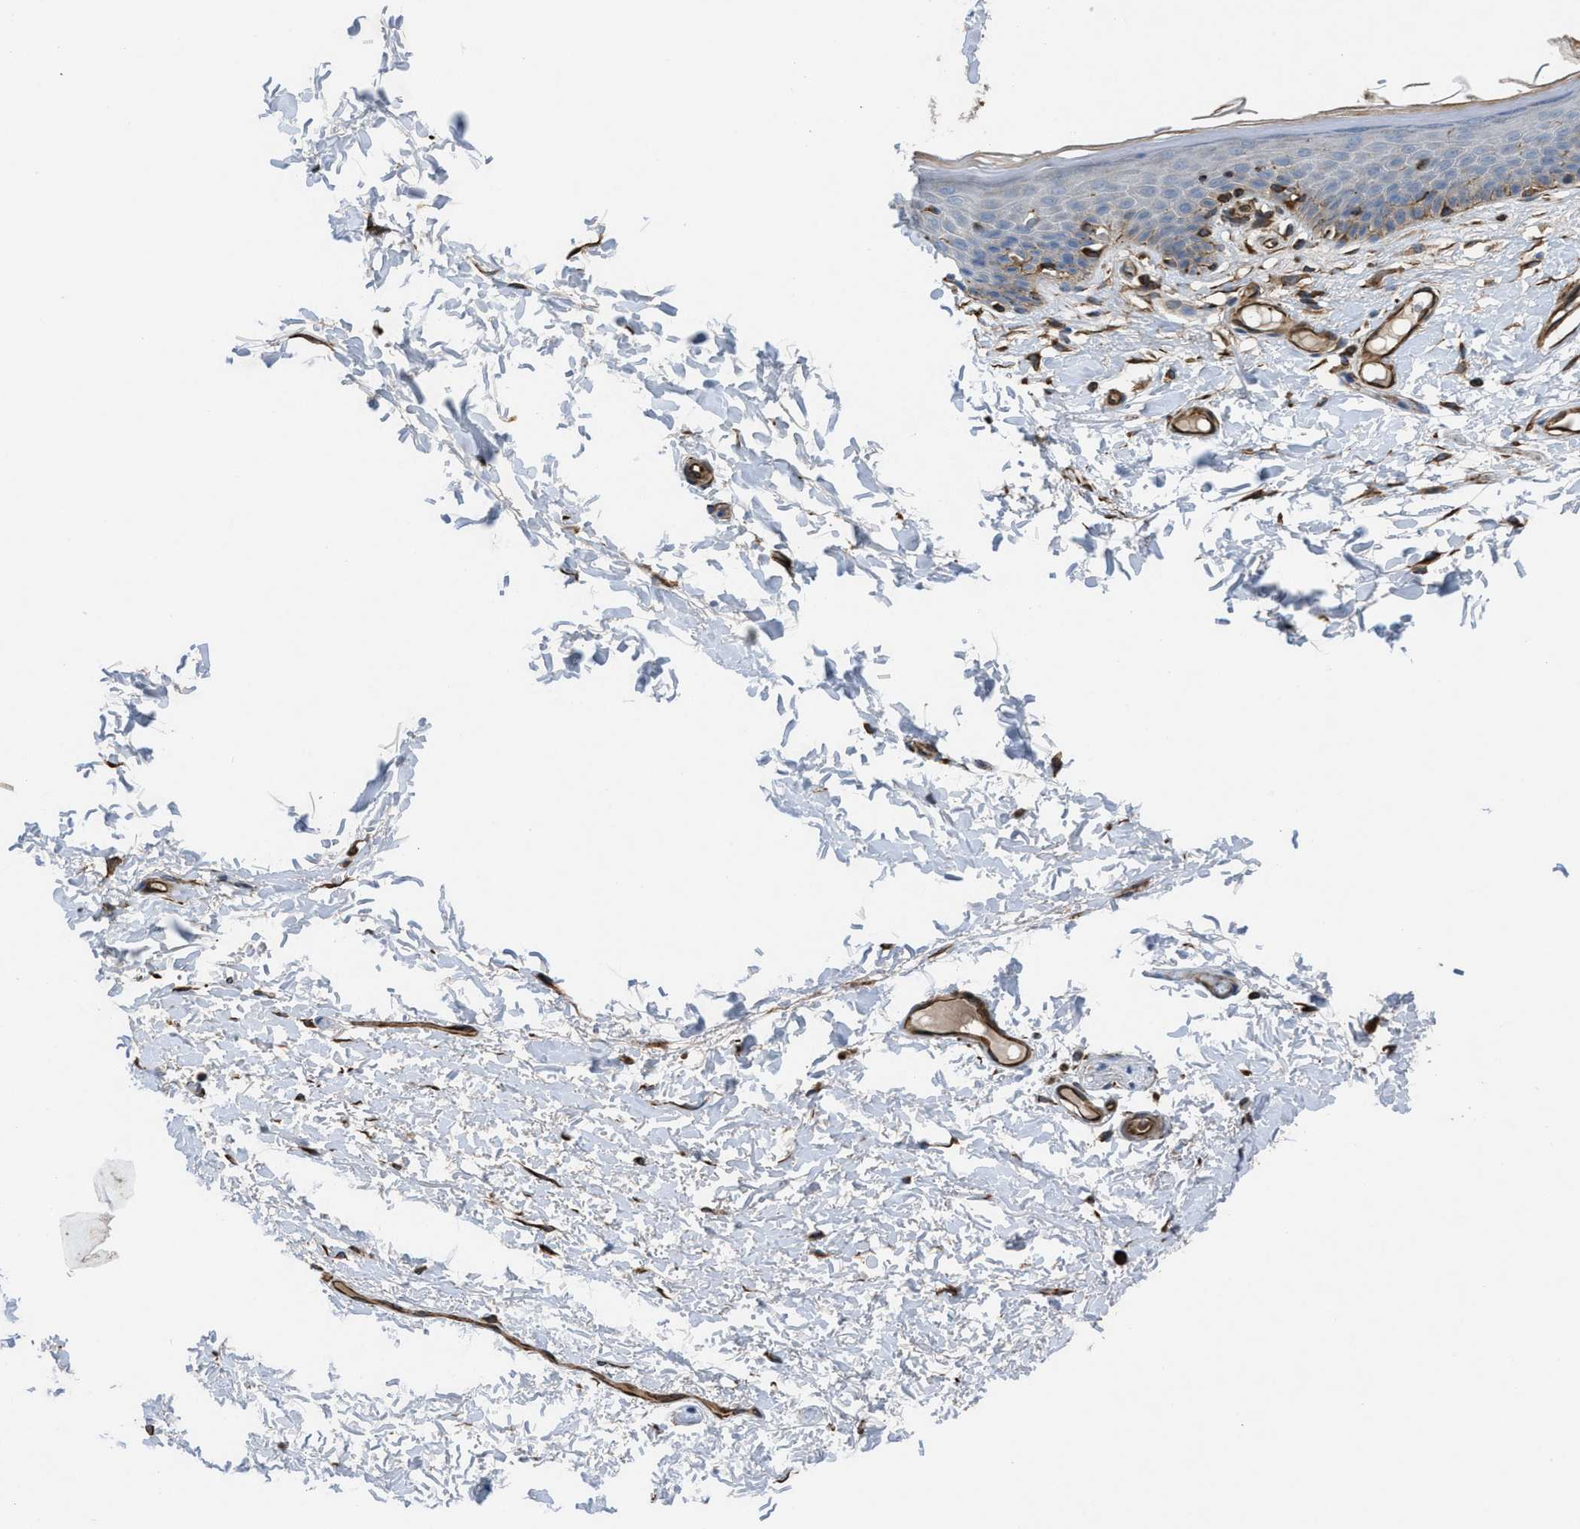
{"staining": {"intensity": "weak", "quantity": "<25%", "location": "cytoplasmic/membranous"}, "tissue": "skin", "cell_type": "Epidermal cells", "image_type": "normal", "snomed": [{"axis": "morphology", "description": "Normal tissue, NOS"}, {"axis": "topography", "description": "Vulva"}], "caption": "Skin stained for a protein using immunohistochemistry demonstrates no expression epidermal cells.", "gene": "SLC6A9", "patient": {"sex": "female", "age": 54}}